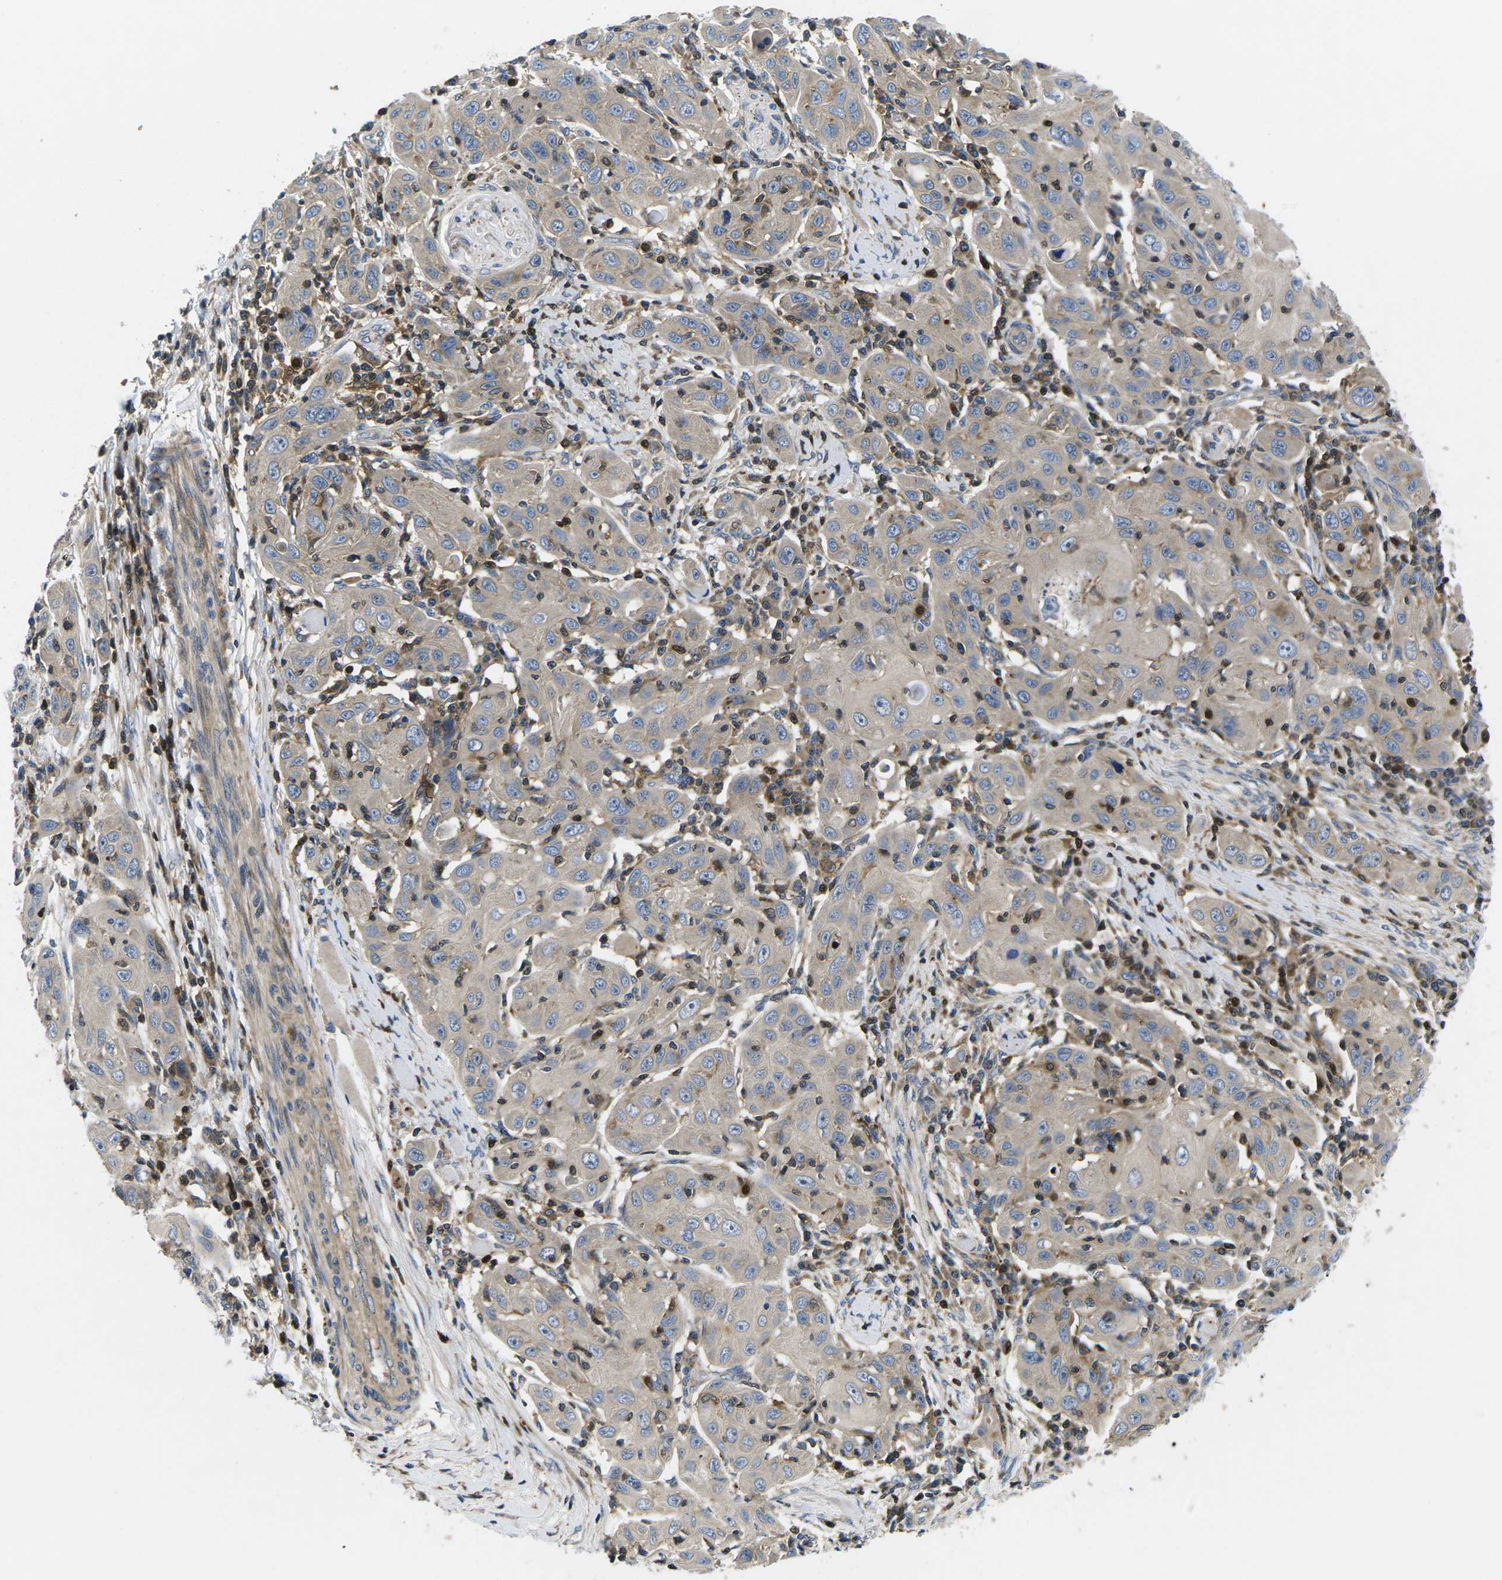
{"staining": {"intensity": "weak", "quantity": ">75%", "location": "cytoplasmic/membranous"}, "tissue": "skin cancer", "cell_type": "Tumor cells", "image_type": "cancer", "snomed": [{"axis": "morphology", "description": "Squamous cell carcinoma, NOS"}, {"axis": "topography", "description": "Skin"}], "caption": "Skin cancer (squamous cell carcinoma) stained with immunohistochemistry (IHC) demonstrates weak cytoplasmic/membranous expression in about >75% of tumor cells.", "gene": "PLCE1", "patient": {"sex": "female", "age": 88}}